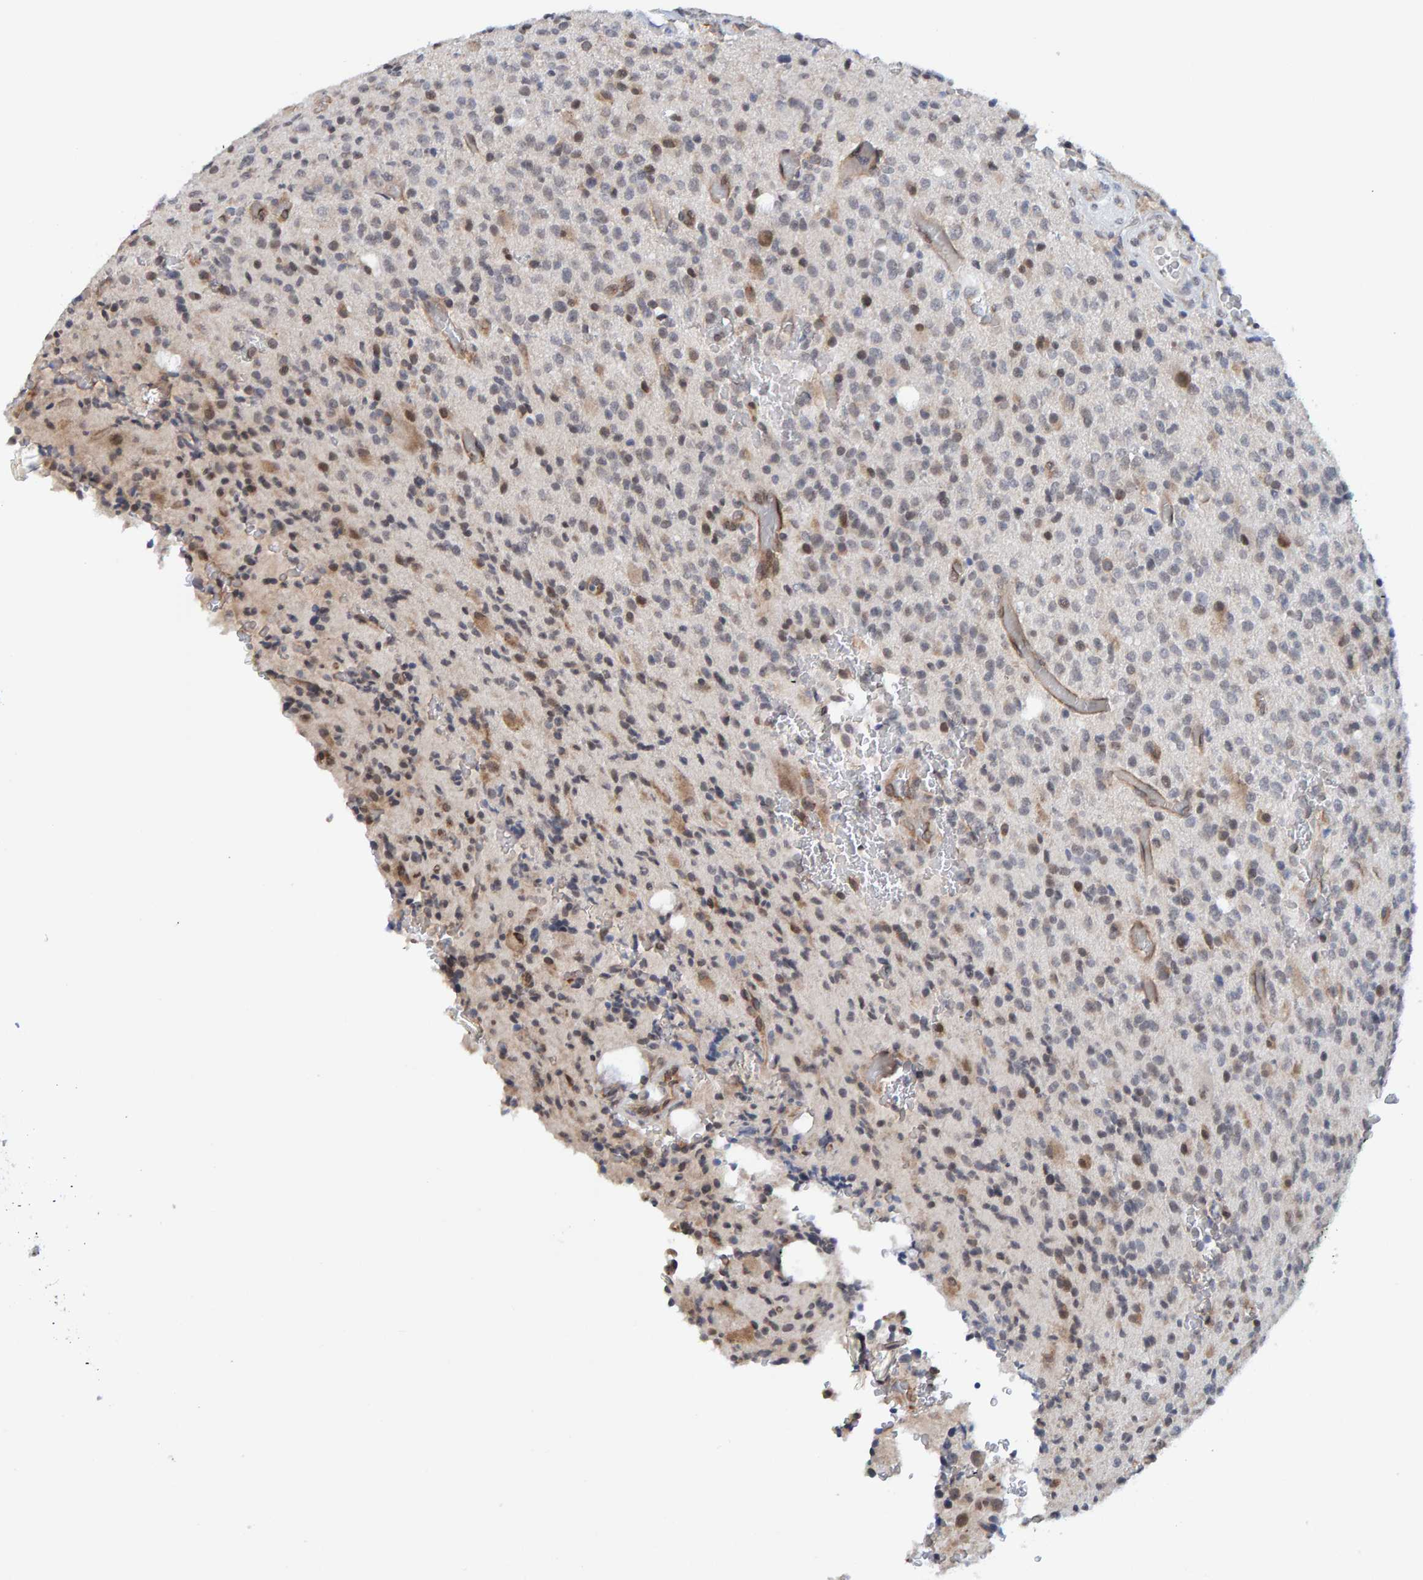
{"staining": {"intensity": "weak", "quantity": "25%-75%", "location": "cytoplasmic/membranous,nuclear"}, "tissue": "glioma", "cell_type": "Tumor cells", "image_type": "cancer", "snomed": [{"axis": "morphology", "description": "Glioma, malignant, High grade"}, {"axis": "topography", "description": "Brain"}], "caption": "Approximately 25%-75% of tumor cells in human high-grade glioma (malignant) display weak cytoplasmic/membranous and nuclear protein staining as visualized by brown immunohistochemical staining.", "gene": "SCRN2", "patient": {"sex": "male", "age": 34}}